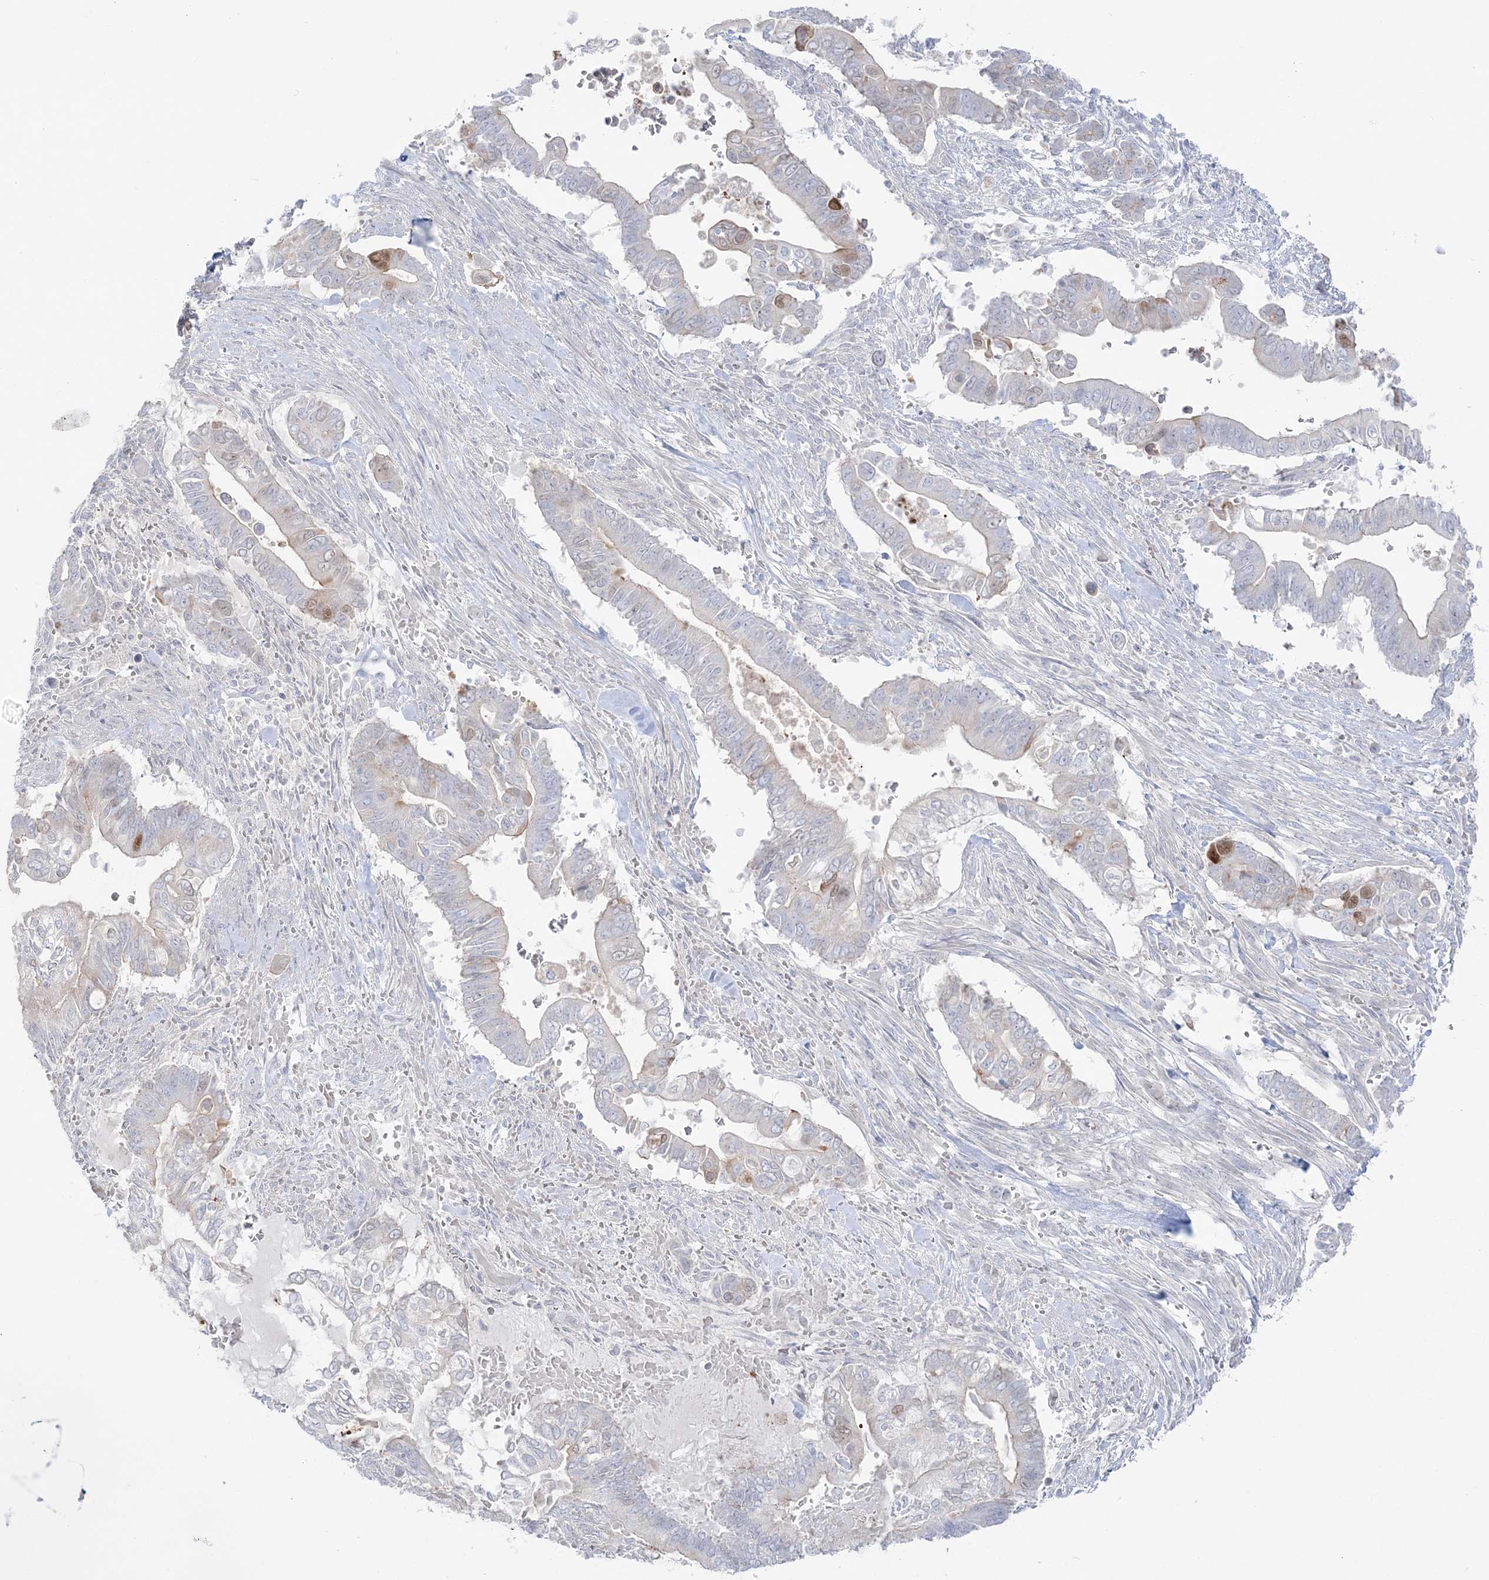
{"staining": {"intensity": "moderate", "quantity": "<25%", "location": "cytoplasmic/membranous,nuclear"}, "tissue": "pancreatic cancer", "cell_type": "Tumor cells", "image_type": "cancer", "snomed": [{"axis": "morphology", "description": "Adenocarcinoma, NOS"}, {"axis": "topography", "description": "Pancreas"}], "caption": "A brown stain highlights moderate cytoplasmic/membranous and nuclear expression of a protein in human pancreatic cancer (adenocarcinoma) tumor cells.", "gene": "SH3BP4", "patient": {"sex": "male", "age": 68}}